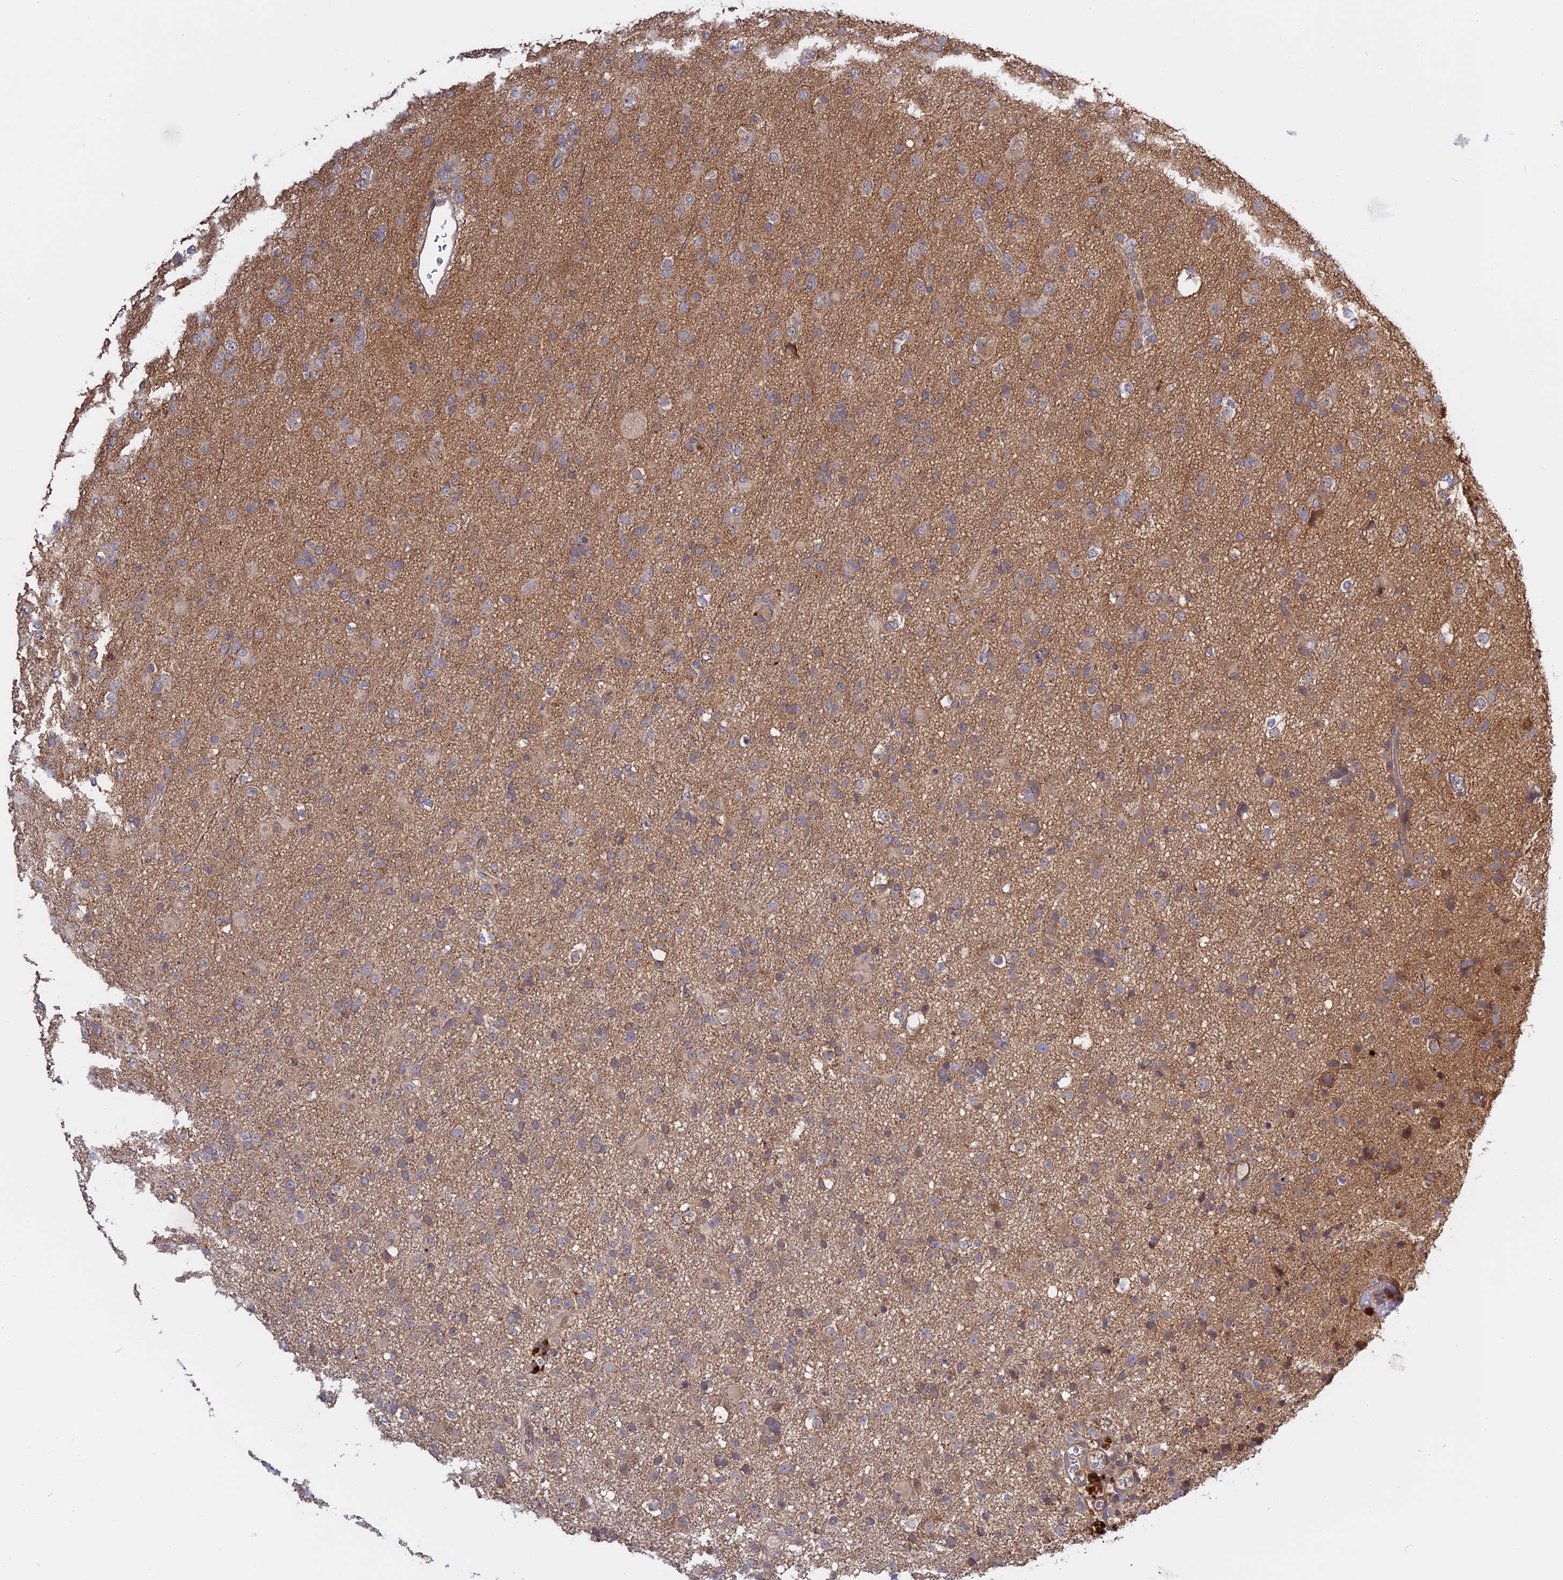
{"staining": {"intensity": "weak", "quantity": "25%-75%", "location": "cytoplasmic/membranous"}, "tissue": "glioma", "cell_type": "Tumor cells", "image_type": "cancer", "snomed": [{"axis": "morphology", "description": "Glioma, malignant, Low grade"}, {"axis": "topography", "description": "Brain"}], "caption": "Immunohistochemical staining of malignant glioma (low-grade) demonstrates low levels of weak cytoplasmic/membranous positivity in about 25%-75% of tumor cells. The staining was performed using DAB (3,3'-diaminobenzidine) to visualize the protein expression in brown, while the nuclei were stained in blue with hematoxylin (Magnification: 20x).", "gene": "IL21R", "patient": {"sex": "male", "age": 65}}